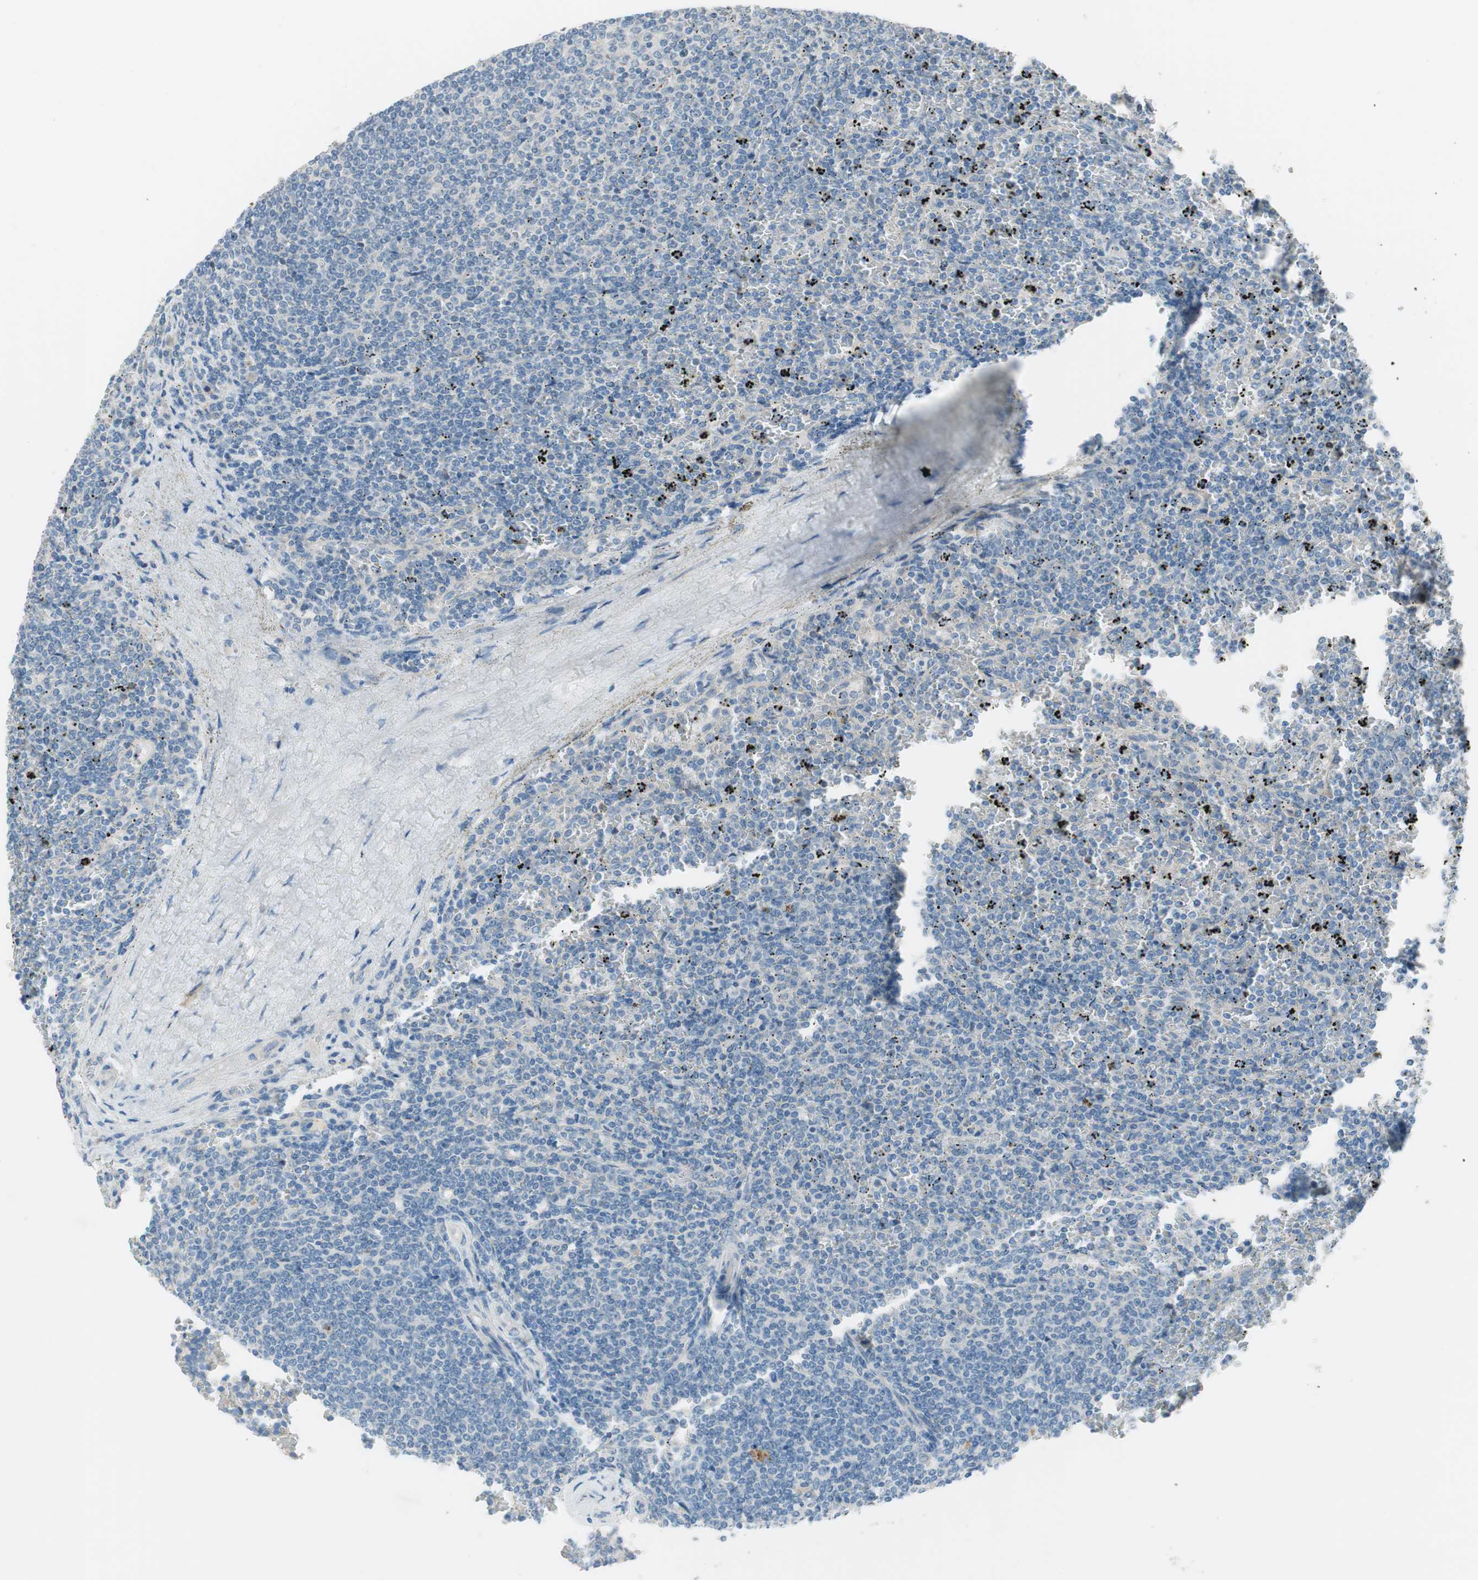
{"staining": {"intensity": "negative", "quantity": "none", "location": "none"}, "tissue": "lymphoma", "cell_type": "Tumor cells", "image_type": "cancer", "snomed": [{"axis": "morphology", "description": "Malignant lymphoma, non-Hodgkin's type, Low grade"}, {"axis": "topography", "description": "Spleen"}], "caption": "High magnification brightfield microscopy of lymphoma stained with DAB (3,3'-diaminobenzidine) (brown) and counterstained with hematoxylin (blue): tumor cells show no significant staining.", "gene": "PRRG4", "patient": {"sex": "female", "age": 77}}